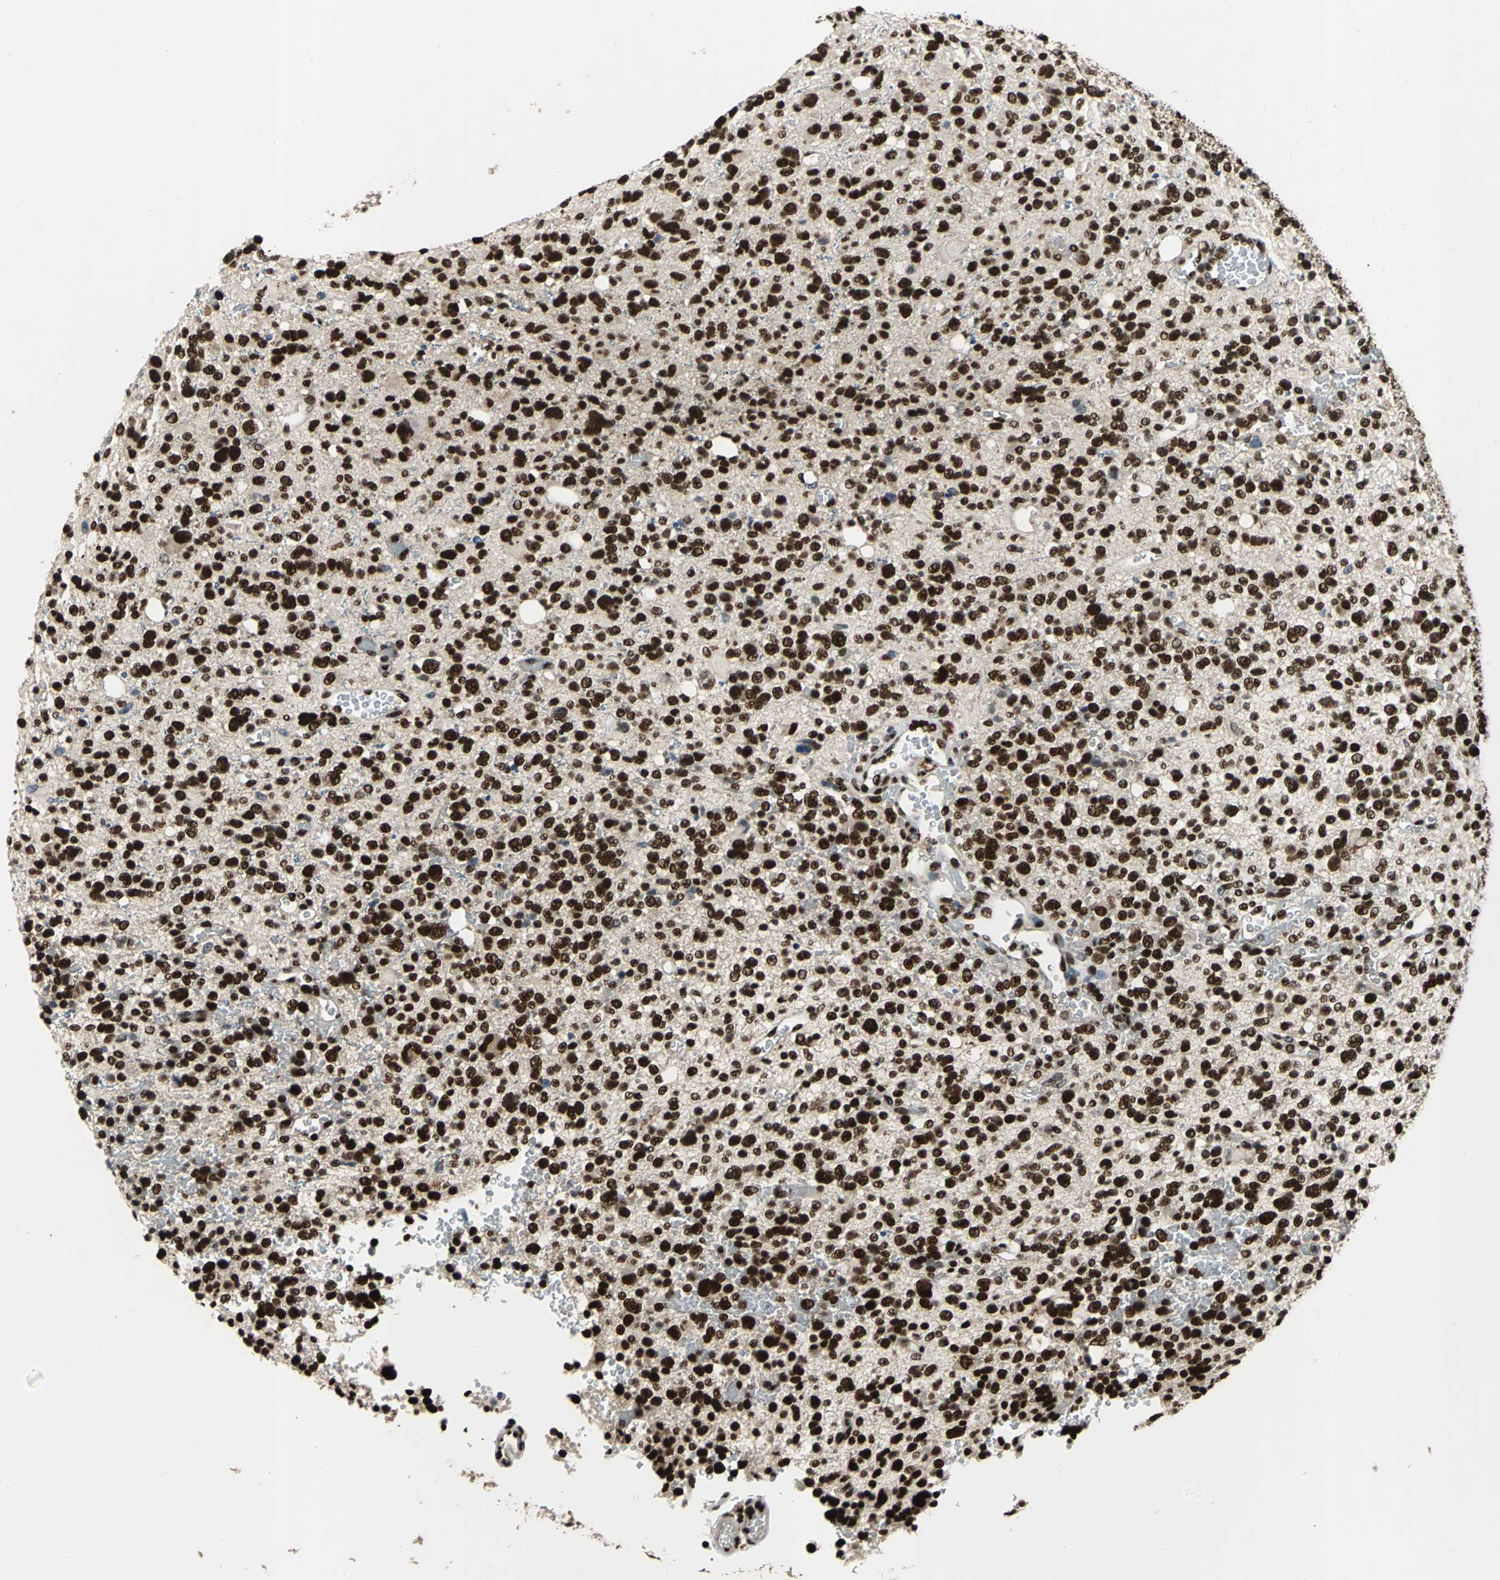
{"staining": {"intensity": "strong", "quantity": ">75%", "location": "nuclear"}, "tissue": "glioma", "cell_type": "Tumor cells", "image_type": "cancer", "snomed": [{"axis": "morphology", "description": "Glioma, malignant, High grade"}, {"axis": "topography", "description": "Brain"}], "caption": "Malignant glioma (high-grade) stained with a protein marker demonstrates strong staining in tumor cells.", "gene": "MTA2", "patient": {"sex": "male", "age": 48}}